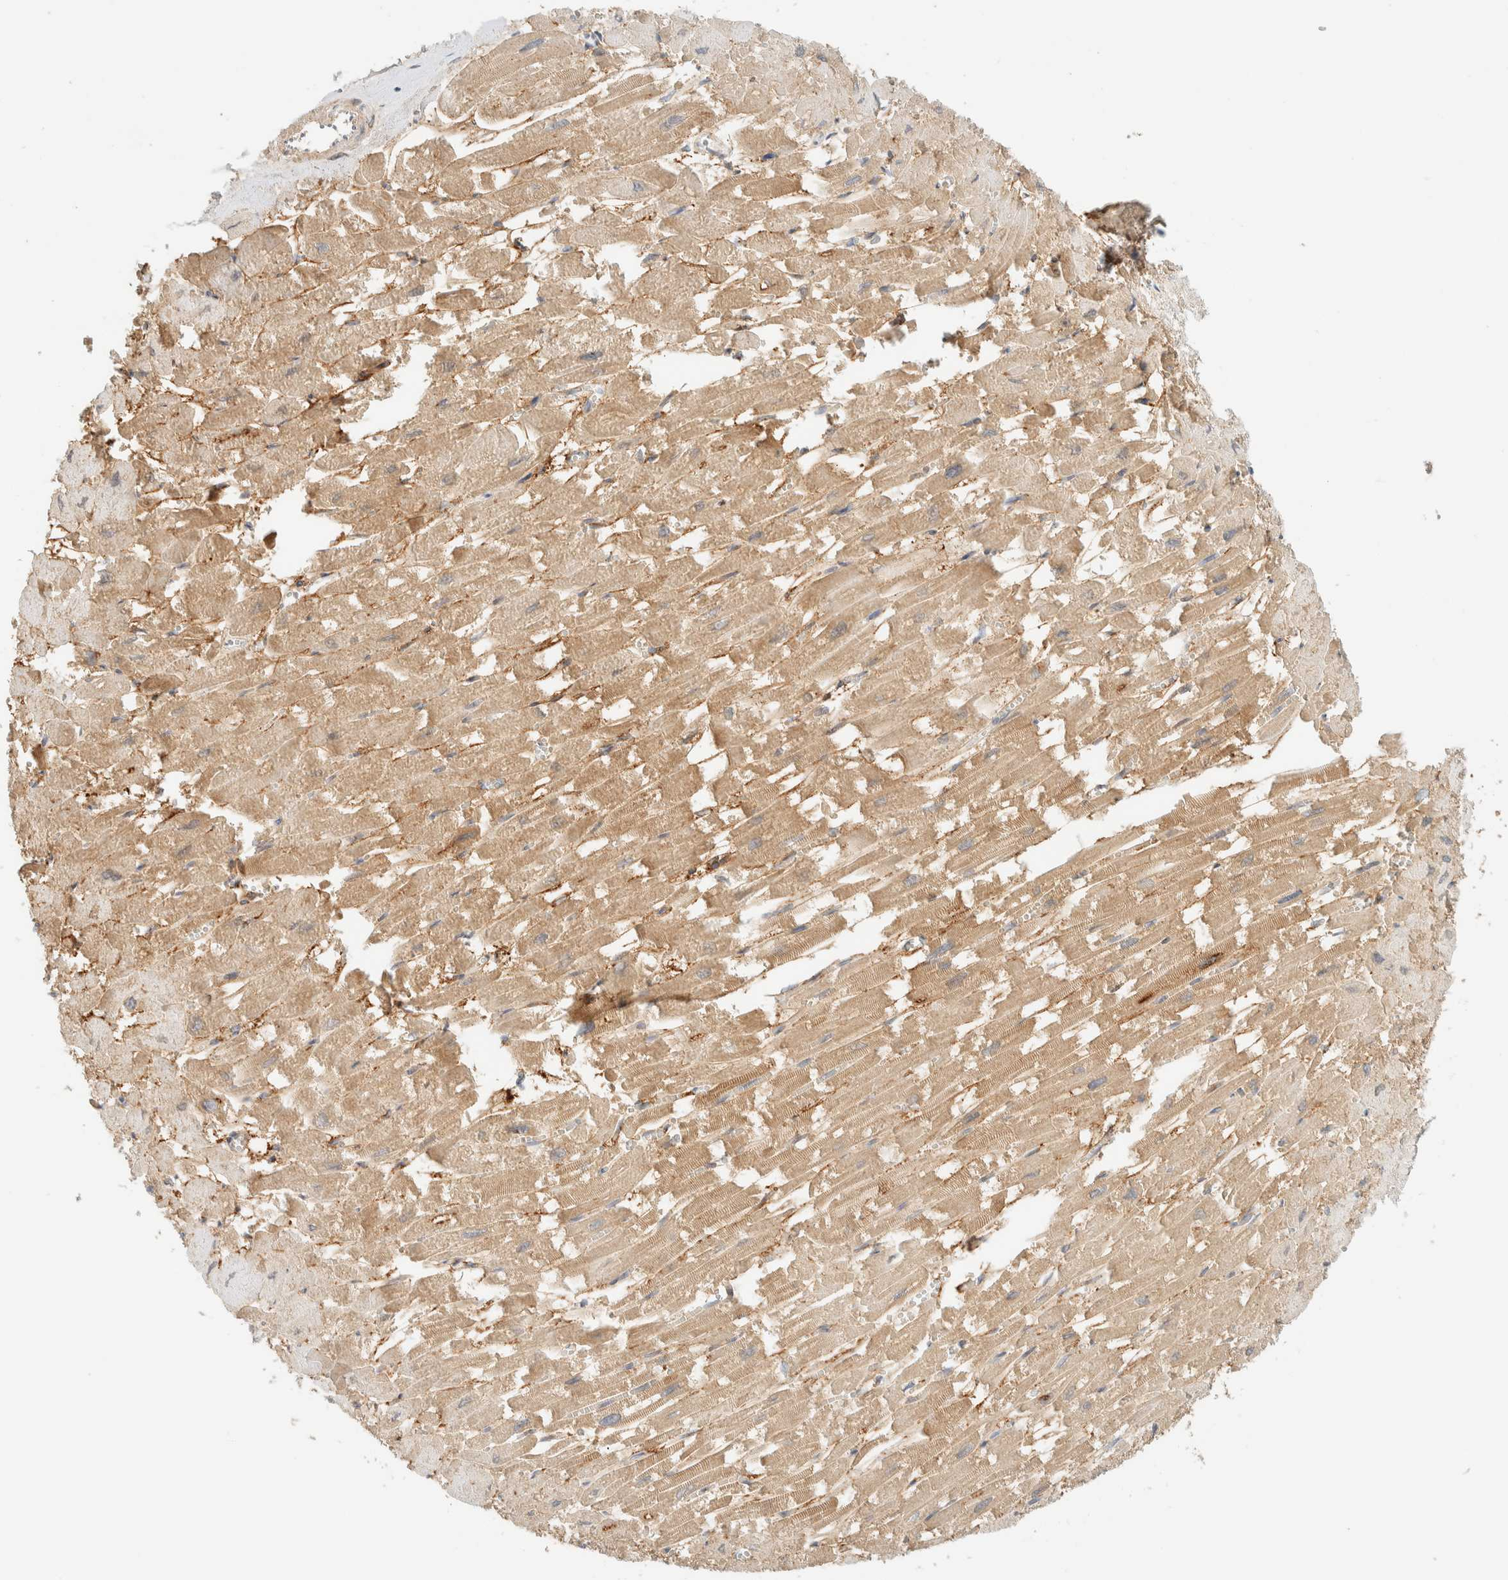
{"staining": {"intensity": "strong", "quantity": ">75%", "location": "cytoplasmic/membranous,nuclear"}, "tissue": "heart muscle", "cell_type": "Cardiomyocytes", "image_type": "normal", "snomed": [{"axis": "morphology", "description": "Normal tissue, NOS"}, {"axis": "topography", "description": "Heart"}], "caption": "This micrograph displays immunohistochemistry (IHC) staining of normal heart muscle, with high strong cytoplasmic/membranous,nuclear staining in approximately >75% of cardiomyocytes.", "gene": "ZBTB37", "patient": {"sex": "male", "age": 54}}